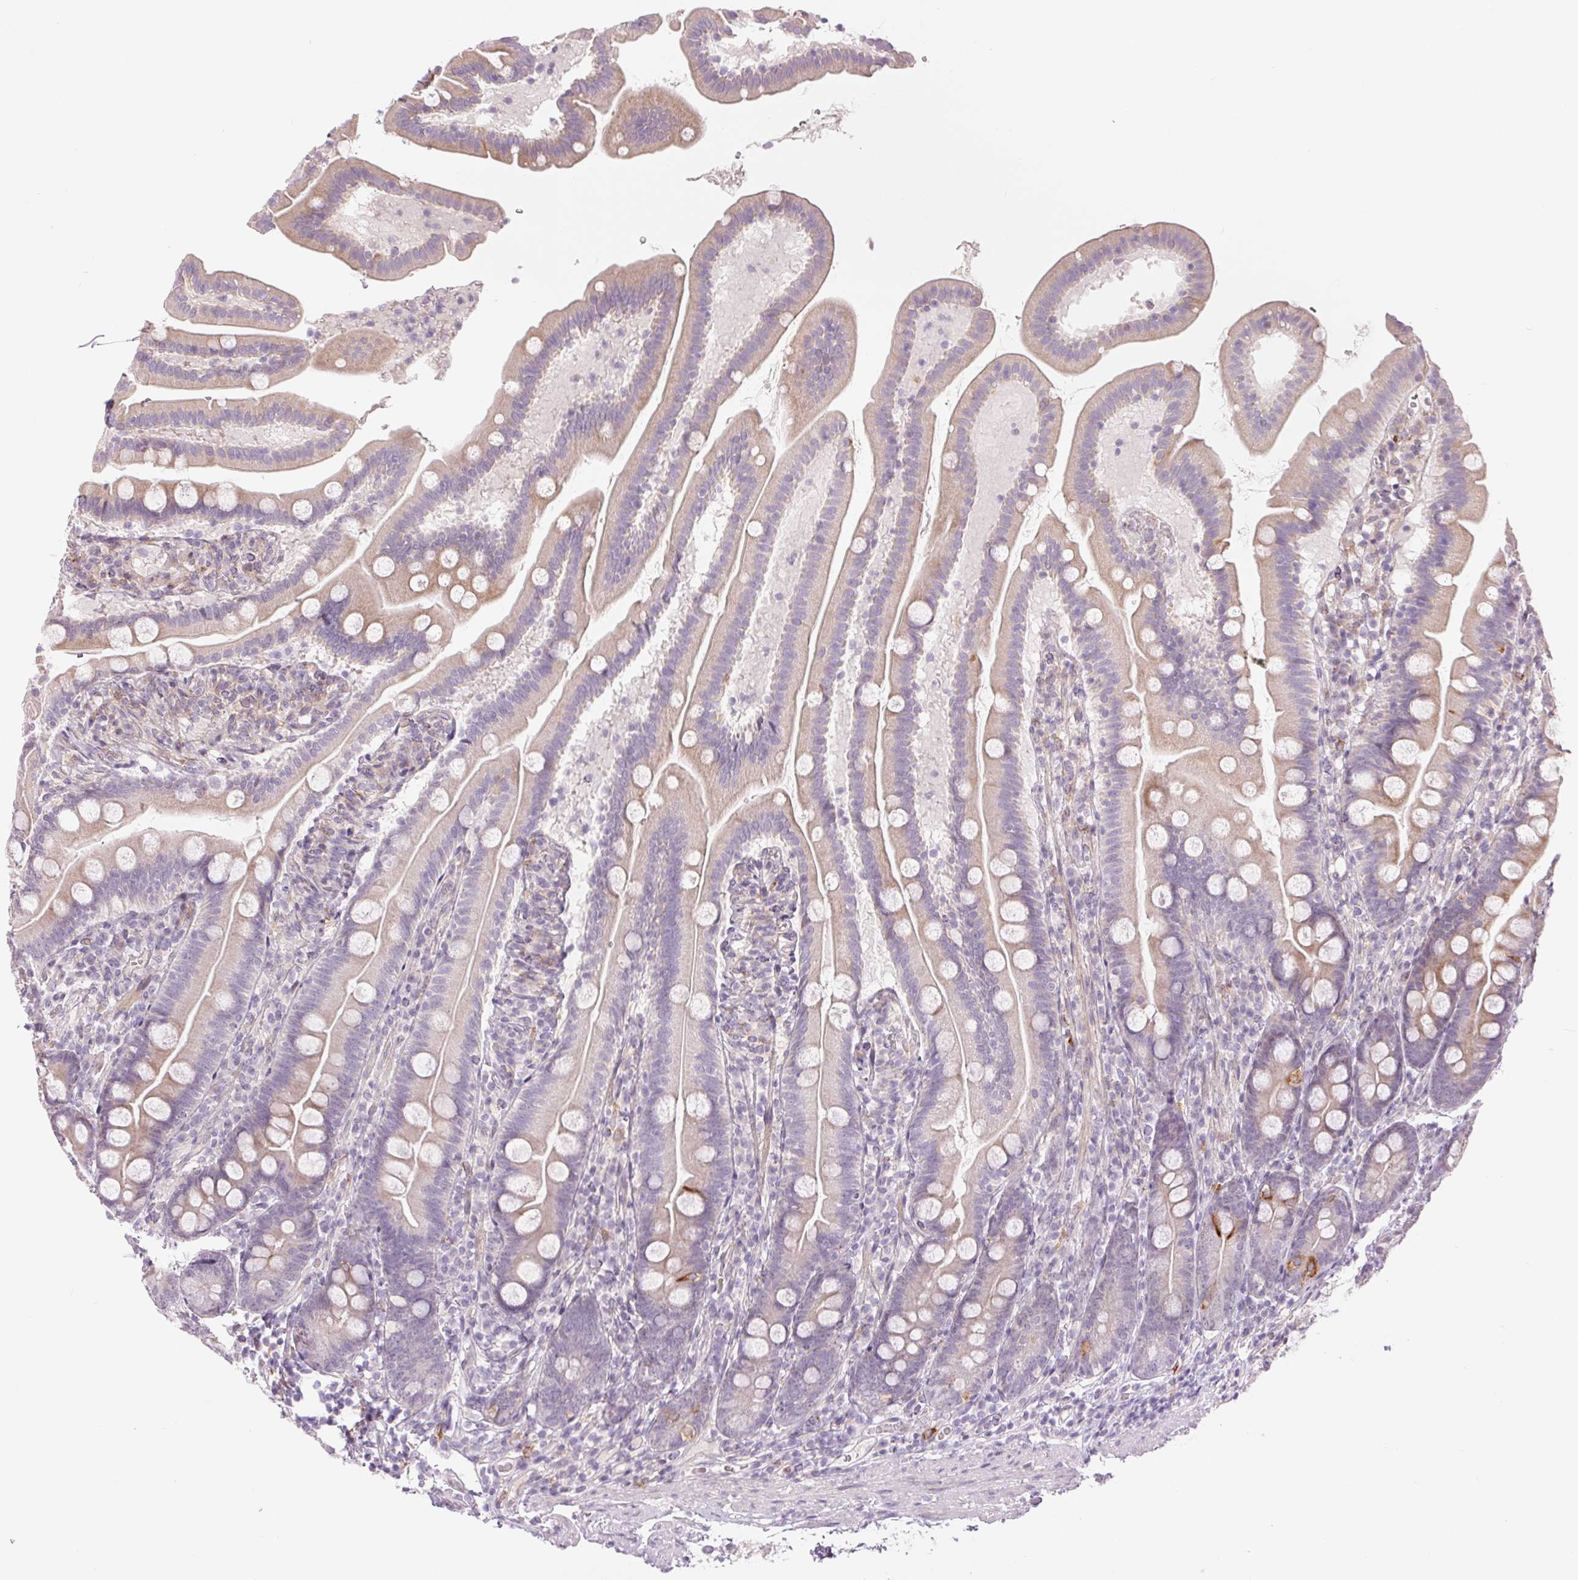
{"staining": {"intensity": "moderate", "quantity": "<25%", "location": "cytoplasmic/membranous"}, "tissue": "duodenum", "cell_type": "Glandular cells", "image_type": "normal", "snomed": [{"axis": "morphology", "description": "Normal tissue, NOS"}, {"axis": "topography", "description": "Duodenum"}], "caption": "Brown immunohistochemical staining in normal duodenum displays moderate cytoplasmic/membranous positivity in about <25% of glandular cells. Using DAB (brown) and hematoxylin (blue) stains, captured at high magnification using brightfield microscopy.", "gene": "METTL17", "patient": {"sex": "female", "age": 67}}